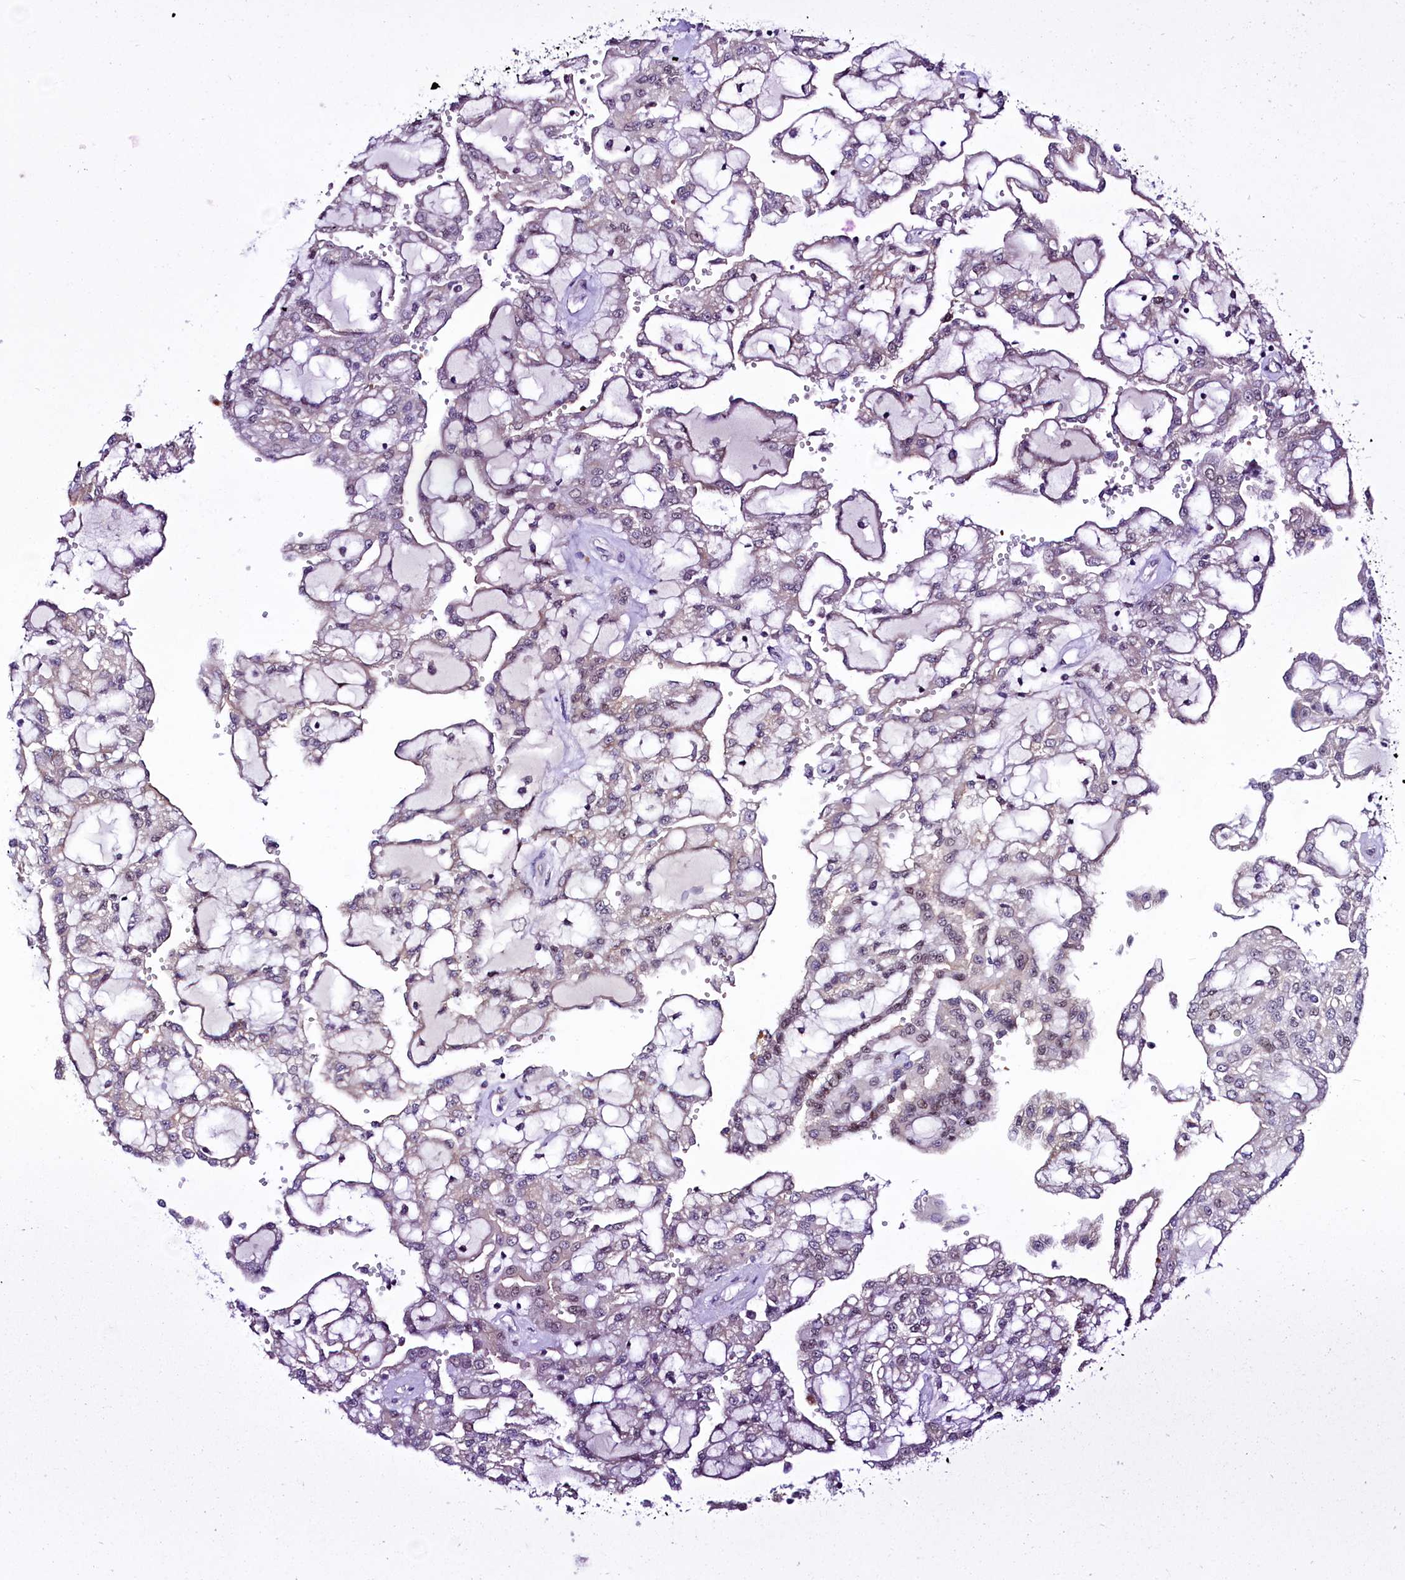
{"staining": {"intensity": "negative", "quantity": "none", "location": "none"}, "tissue": "renal cancer", "cell_type": "Tumor cells", "image_type": "cancer", "snomed": [{"axis": "morphology", "description": "Adenocarcinoma, NOS"}, {"axis": "topography", "description": "Kidney"}], "caption": "An image of renal cancer stained for a protein displays no brown staining in tumor cells.", "gene": "LEUTX", "patient": {"sex": "male", "age": 63}}